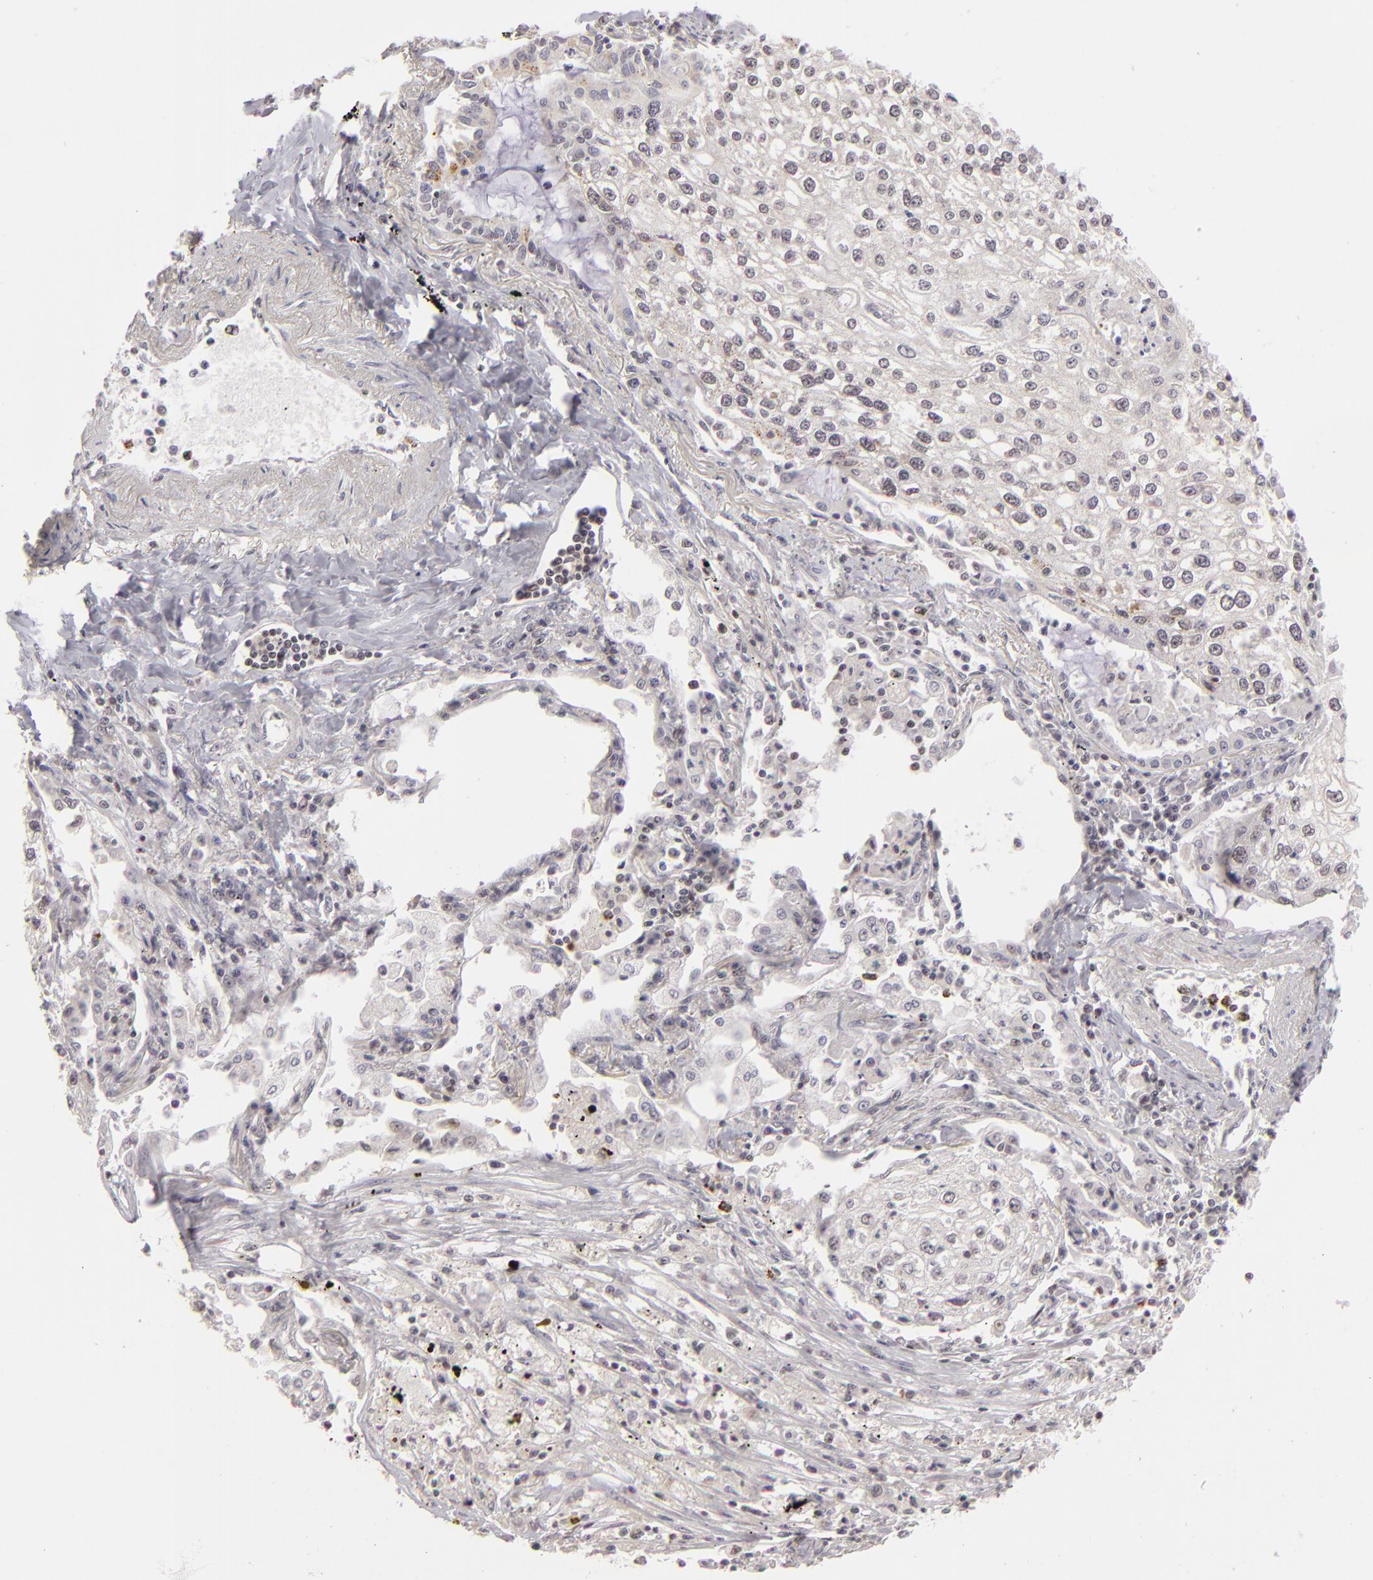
{"staining": {"intensity": "weak", "quantity": "<25%", "location": "nuclear"}, "tissue": "lung cancer", "cell_type": "Tumor cells", "image_type": "cancer", "snomed": [{"axis": "morphology", "description": "Squamous cell carcinoma, NOS"}, {"axis": "topography", "description": "Lung"}], "caption": "The image shows no staining of tumor cells in lung cancer. (Immunohistochemistry, brightfield microscopy, high magnification).", "gene": "DAXX", "patient": {"sex": "male", "age": 75}}